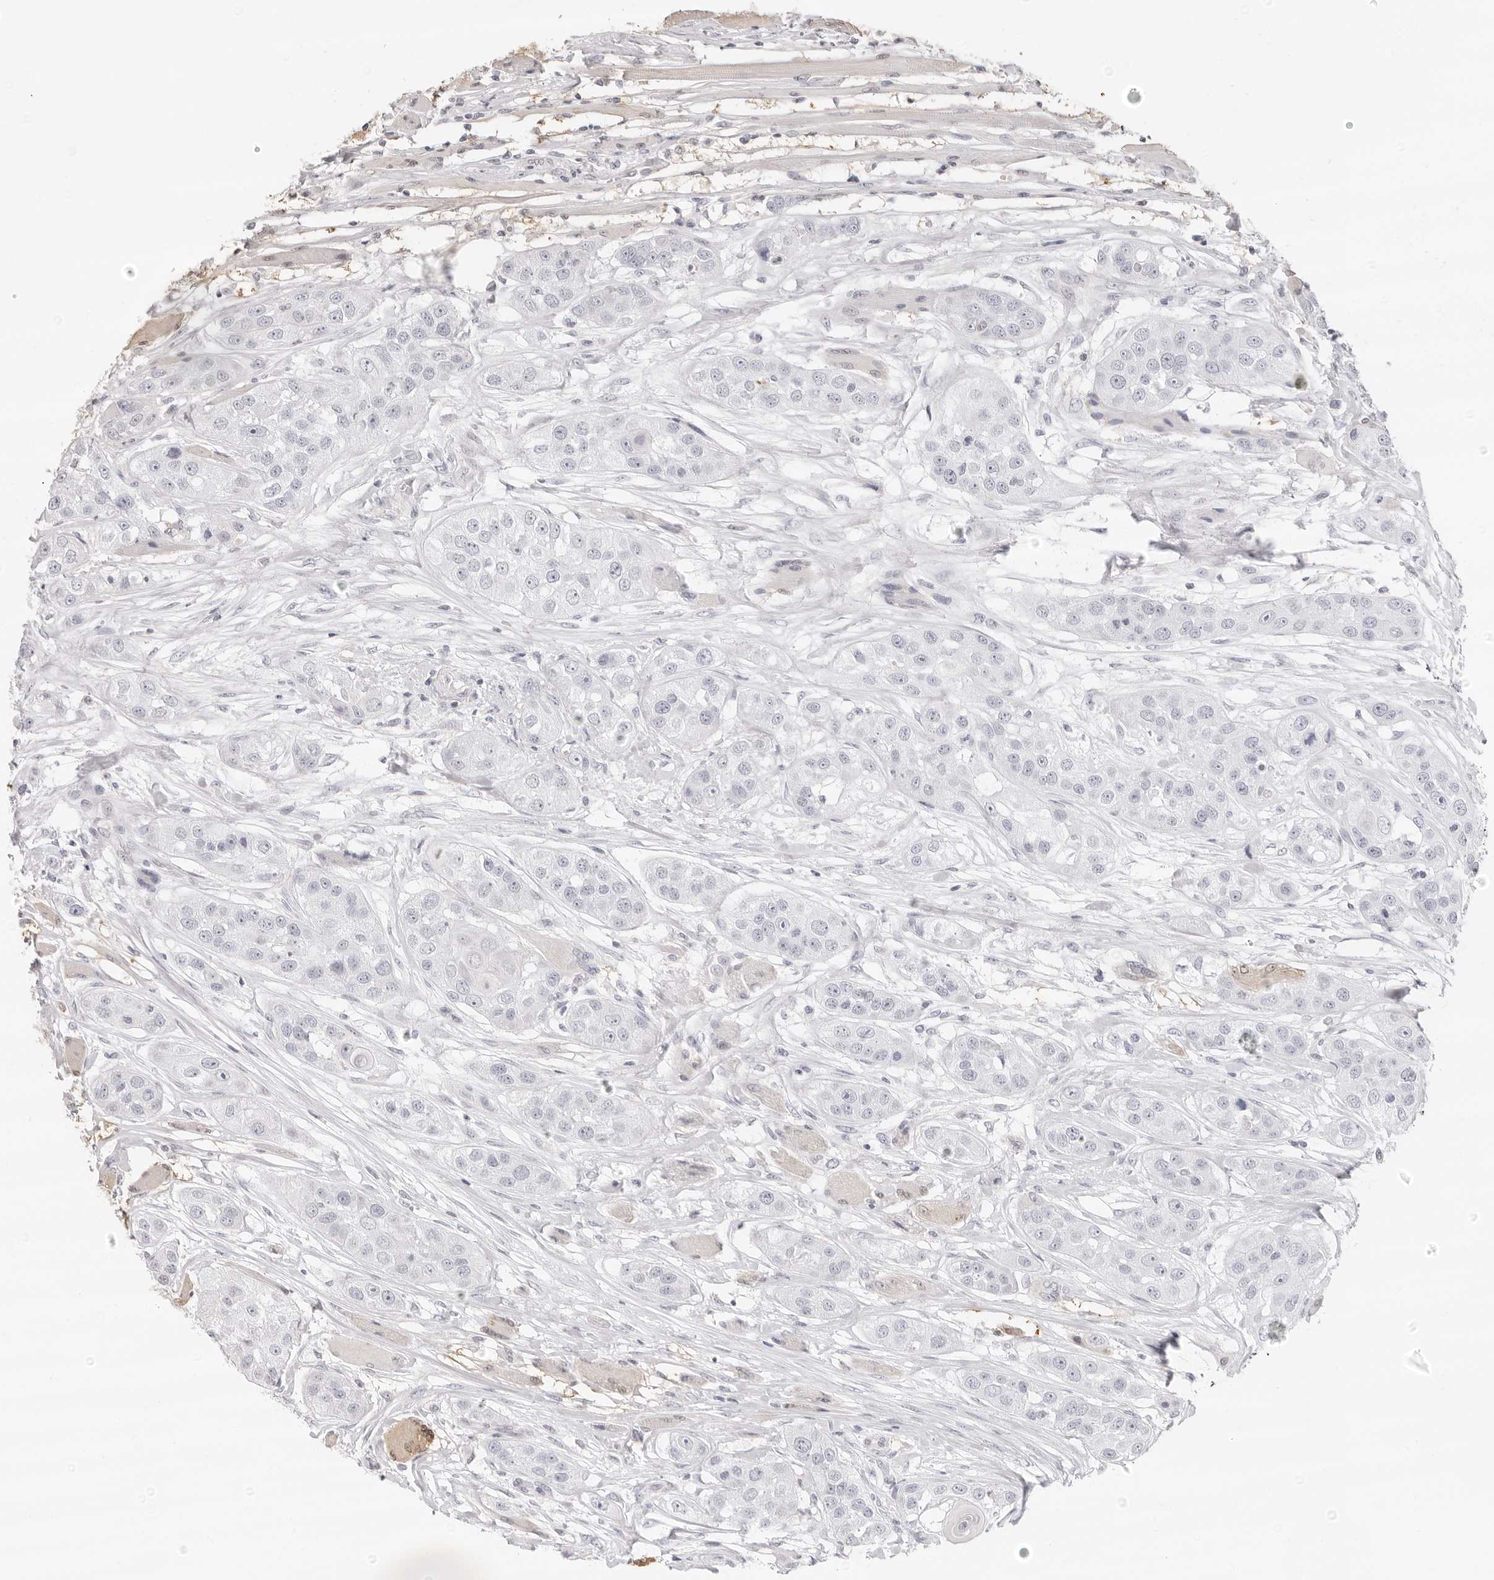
{"staining": {"intensity": "negative", "quantity": "none", "location": "none"}, "tissue": "head and neck cancer", "cell_type": "Tumor cells", "image_type": "cancer", "snomed": [{"axis": "morphology", "description": "Normal tissue, NOS"}, {"axis": "morphology", "description": "Squamous cell carcinoma, NOS"}, {"axis": "topography", "description": "Skeletal muscle"}, {"axis": "topography", "description": "Head-Neck"}], "caption": "This is a histopathology image of immunohistochemistry staining of head and neck cancer (squamous cell carcinoma), which shows no staining in tumor cells.", "gene": "FDPS", "patient": {"sex": "male", "age": 51}}